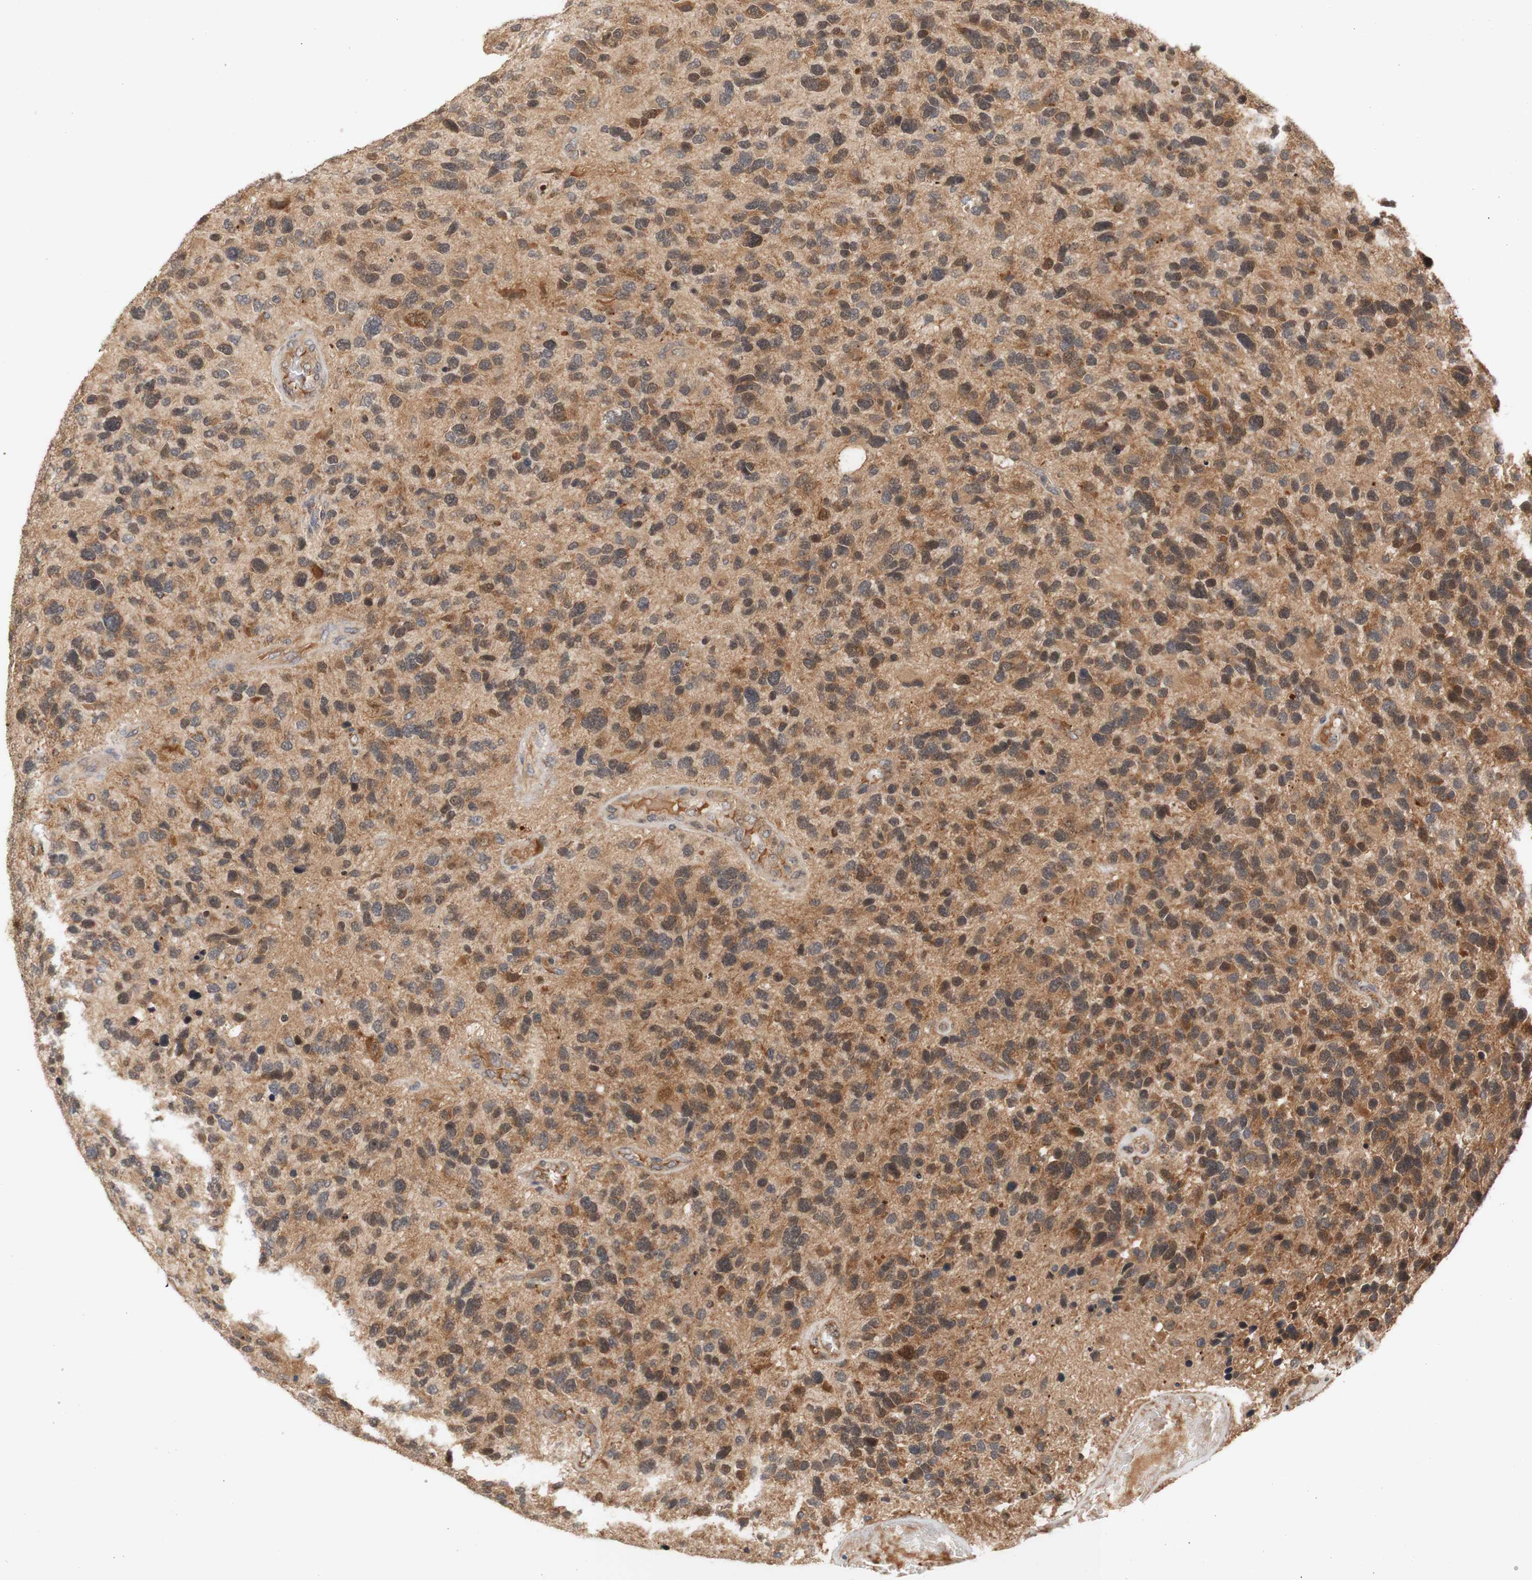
{"staining": {"intensity": "moderate", "quantity": ">75%", "location": "cytoplasmic/membranous"}, "tissue": "glioma", "cell_type": "Tumor cells", "image_type": "cancer", "snomed": [{"axis": "morphology", "description": "Glioma, malignant, High grade"}, {"axis": "topography", "description": "Brain"}], "caption": "Moderate cytoplasmic/membranous expression is present in approximately >75% of tumor cells in glioma.", "gene": "PIN1", "patient": {"sex": "female", "age": 58}}